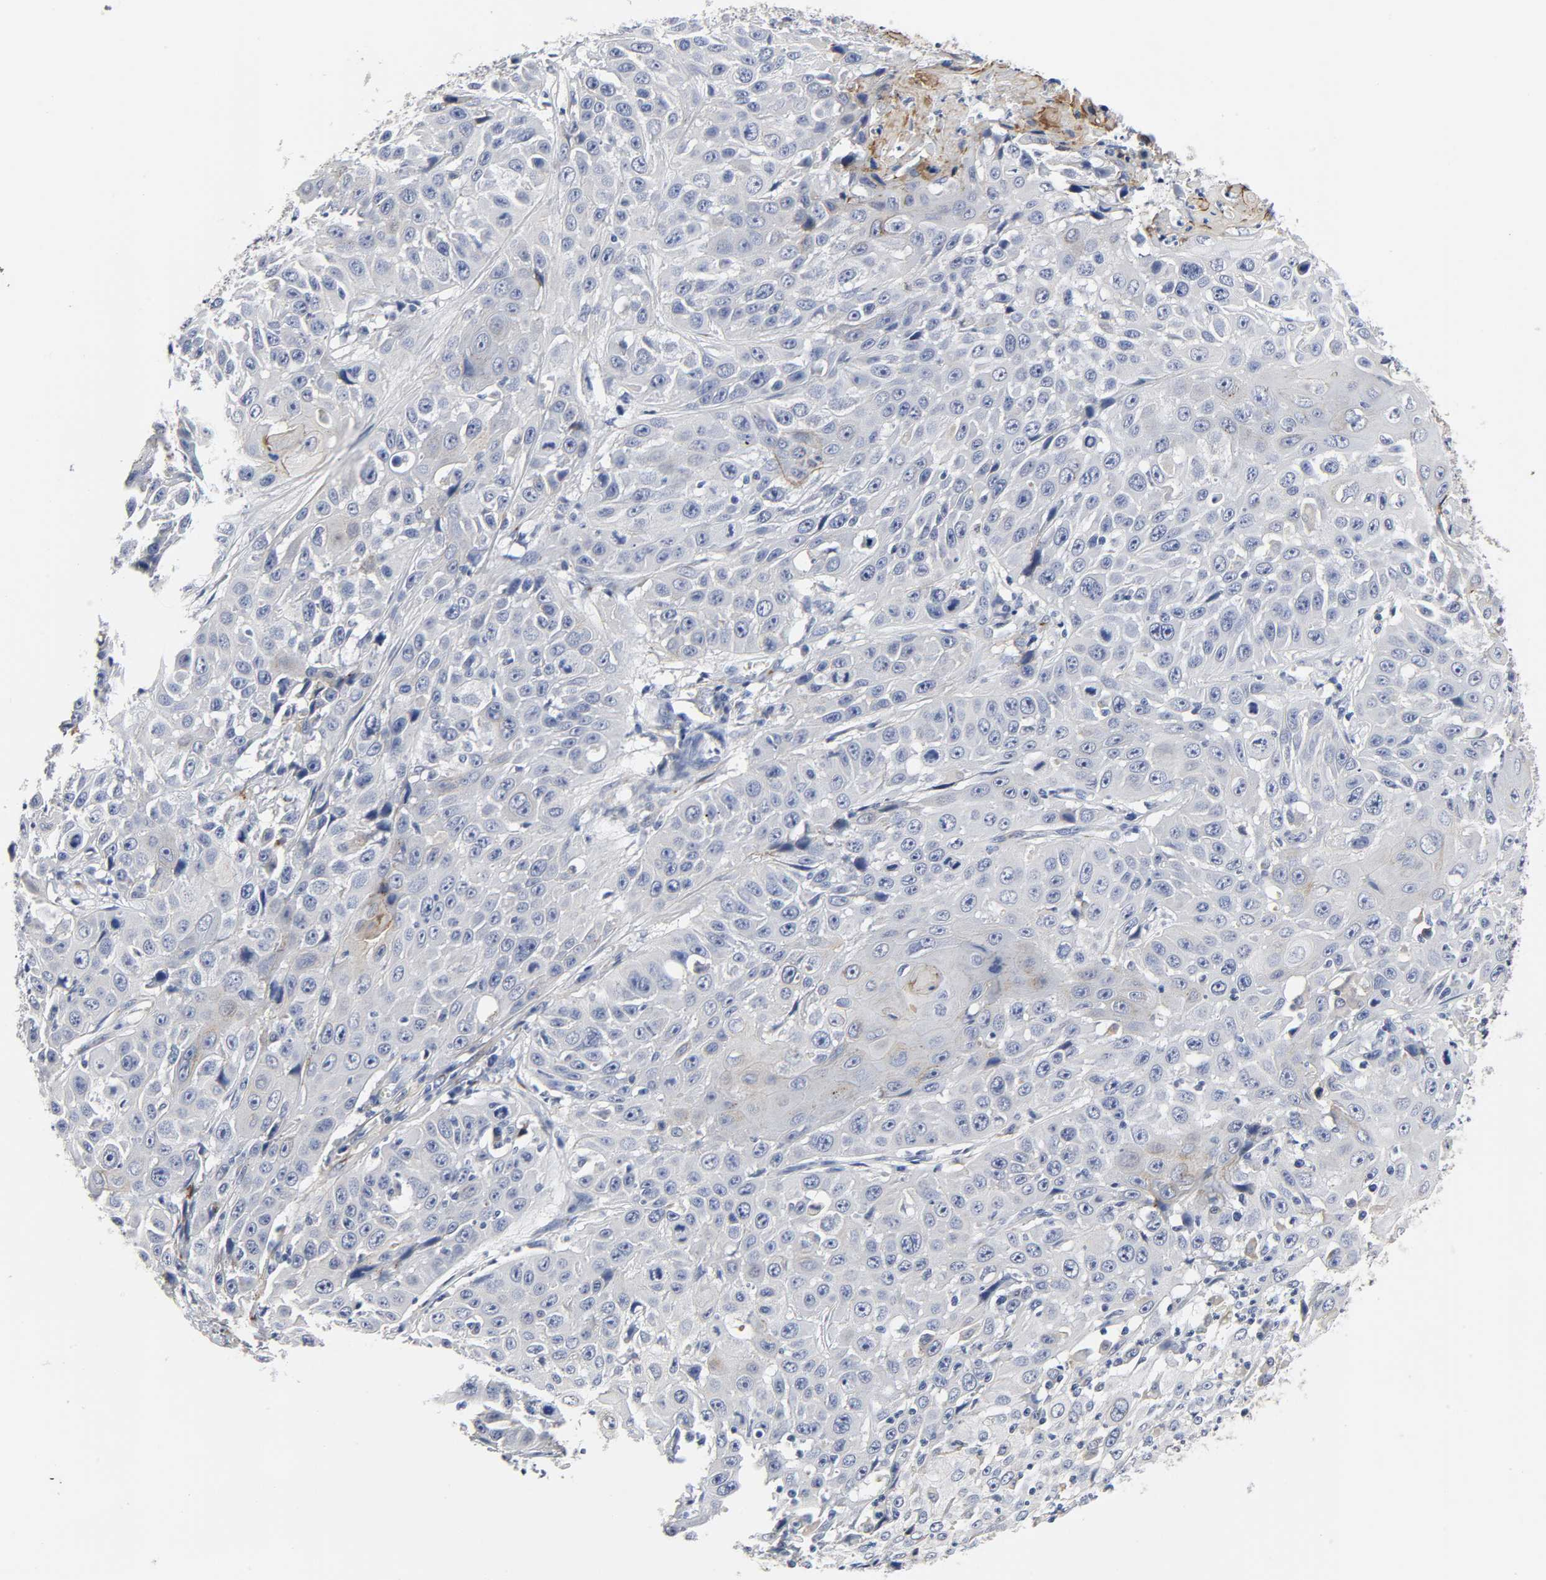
{"staining": {"intensity": "weak", "quantity": "<25%", "location": "cytoplasmic/membranous"}, "tissue": "cervical cancer", "cell_type": "Tumor cells", "image_type": "cancer", "snomed": [{"axis": "morphology", "description": "Squamous cell carcinoma, NOS"}, {"axis": "topography", "description": "Cervix"}], "caption": "There is no significant staining in tumor cells of cervical squamous cell carcinoma.", "gene": "LRP1", "patient": {"sex": "female", "age": 39}}